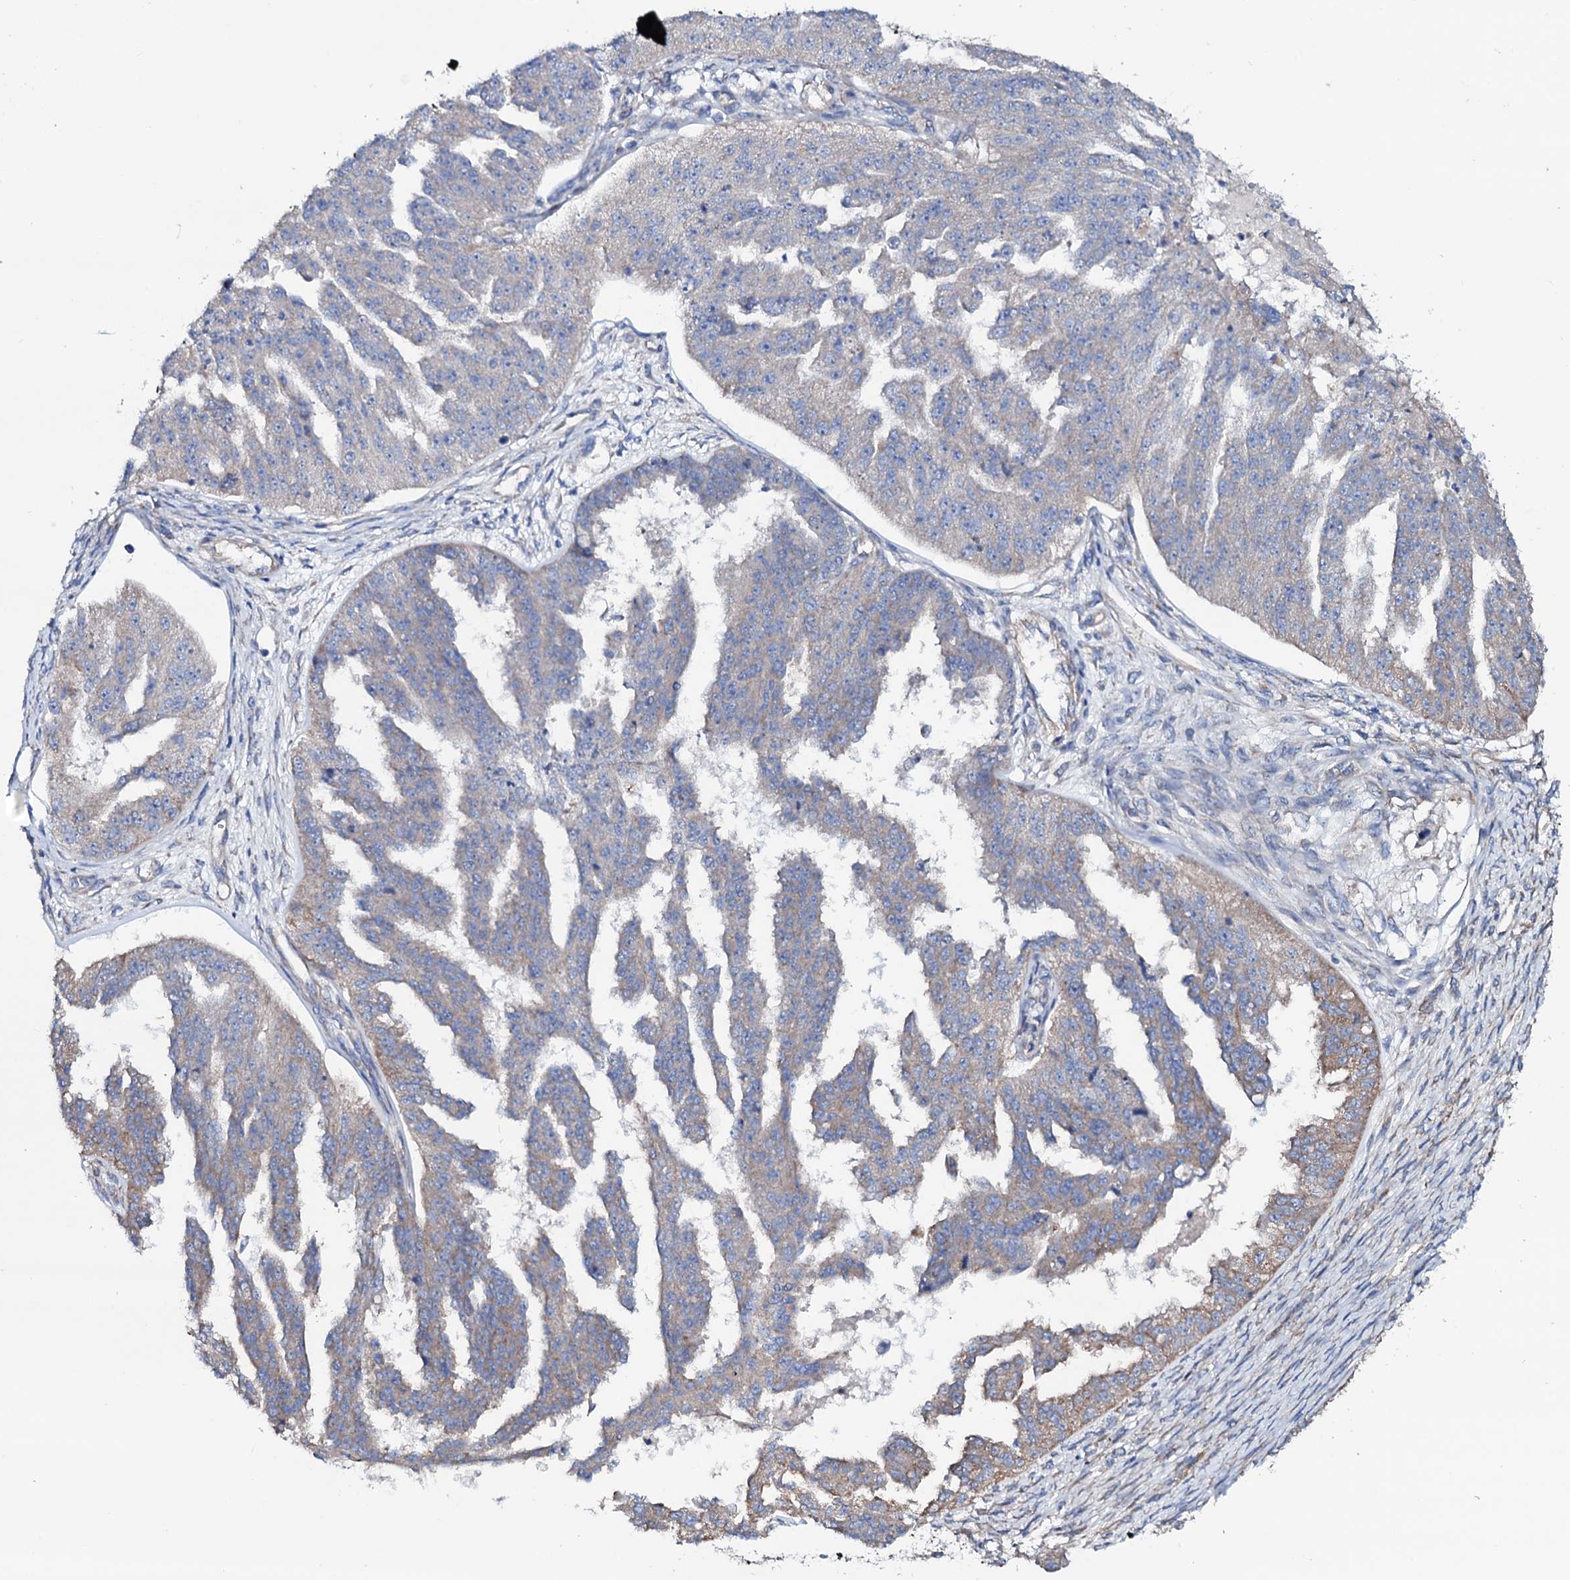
{"staining": {"intensity": "weak", "quantity": "25%-75%", "location": "cytoplasmic/membranous"}, "tissue": "ovarian cancer", "cell_type": "Tumor cells", "image_type": "cancer", "snomed": [{"axis": "morphology", "description": "Cystadenocarcinoma, serous, NOS"}, {"axis": "topography", "description": "Ovary"}], "caption": "Immunohistochemistry (IHC) of serous cystadenocarcinoma (ovarian) shows low levels of weak cytoplasmic/membranous staining in about 25%-75% of tumor cells.", "gene": "STARD13", "patient": {"sex": "female", "age": 58}}